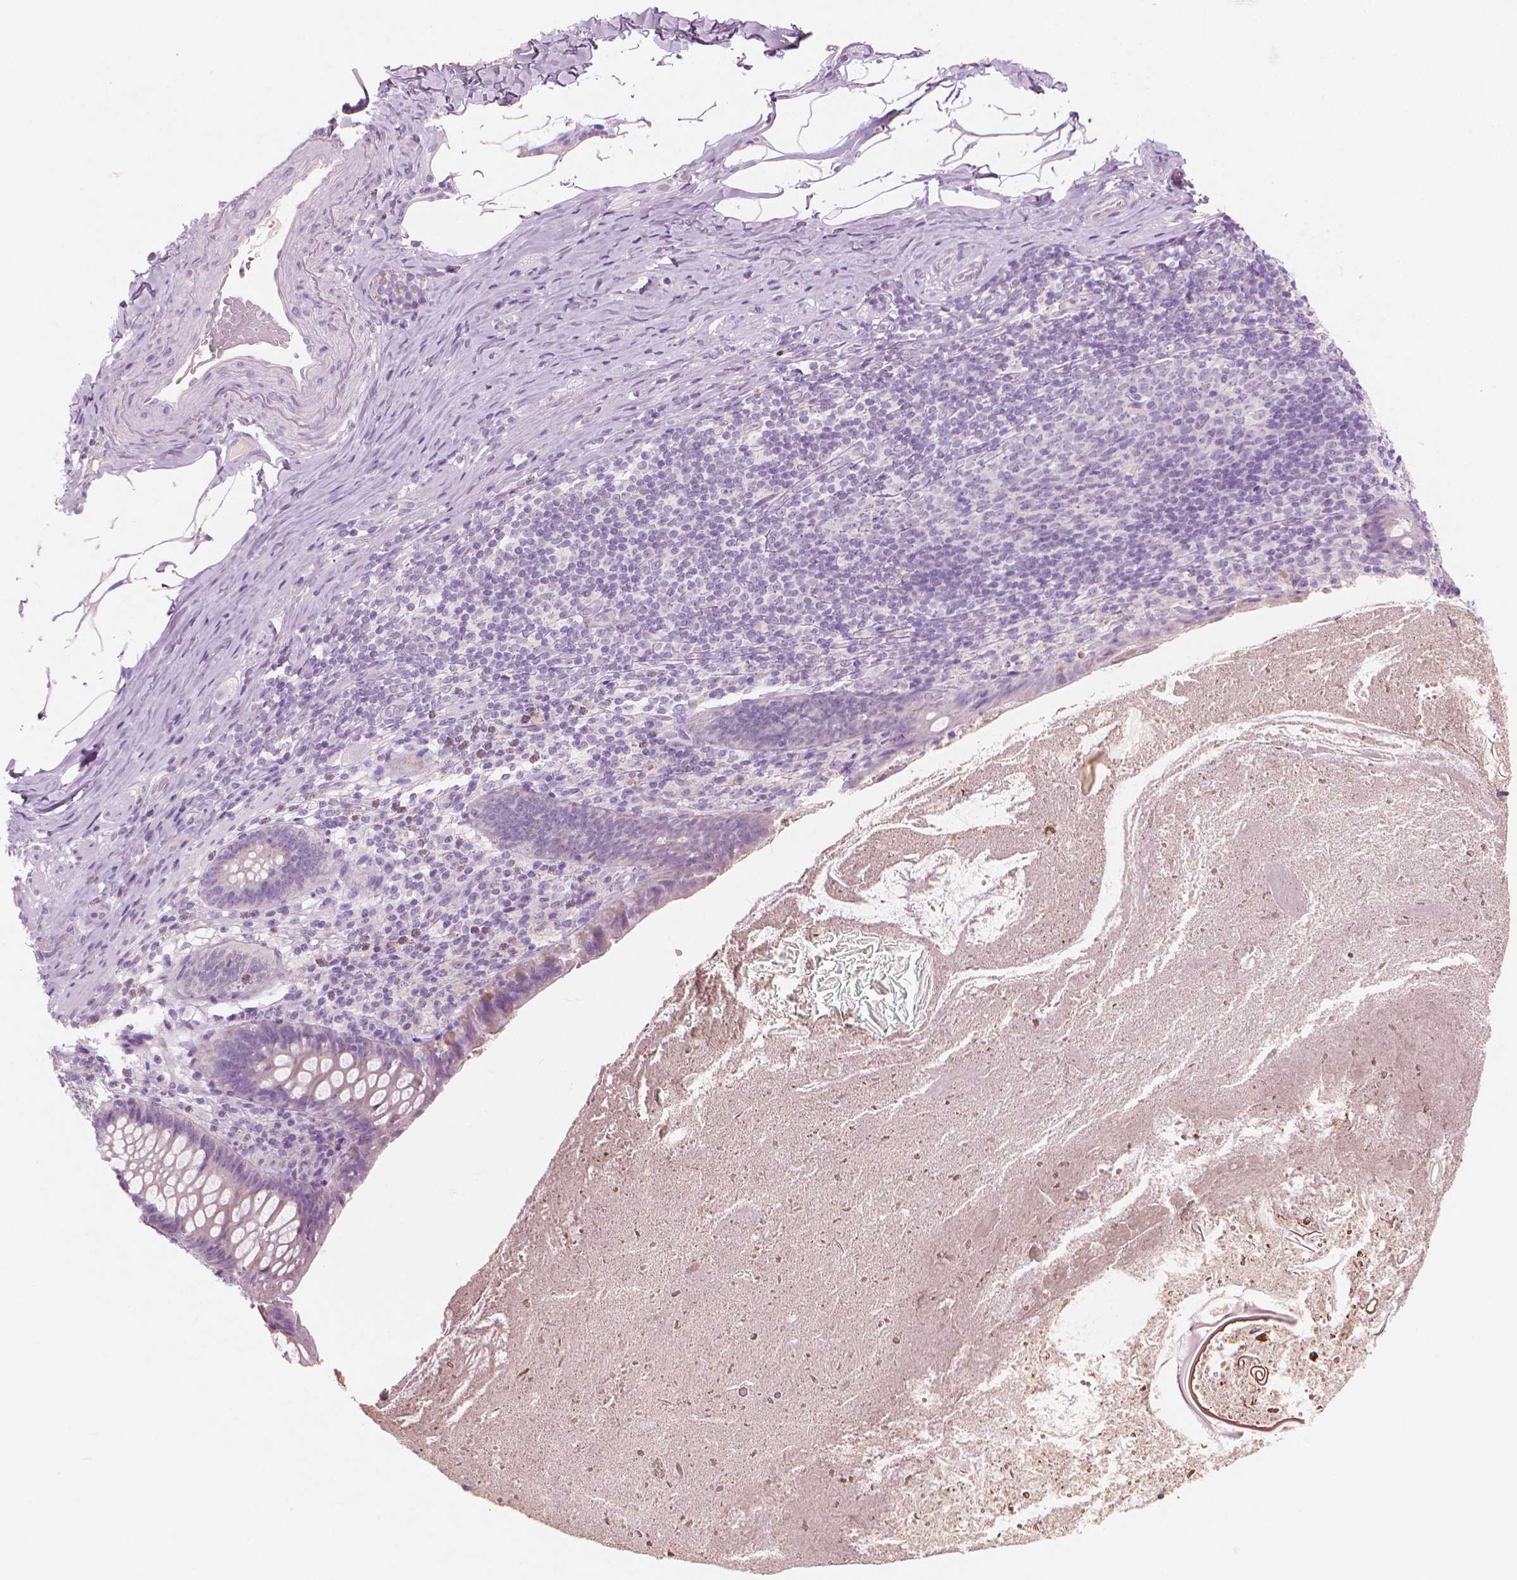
{"staining": {"intensity": "negative", "quantity": "none", "location": "none"}, "tissue": "appendix", "cell_type": "Glandular cells", "image_type": "normal", "snomed": [{"axis": "morphology", "description": "Normal tissue, NOS"}, {"axis": "topography", "description": "Appendix"}], "caption": "This is a micrograph of IHC staining of benign appendix, which shows no positivity in glandular cells.", "gene": "CFAP126", "patient": {"sex": "male", "age": 47}}